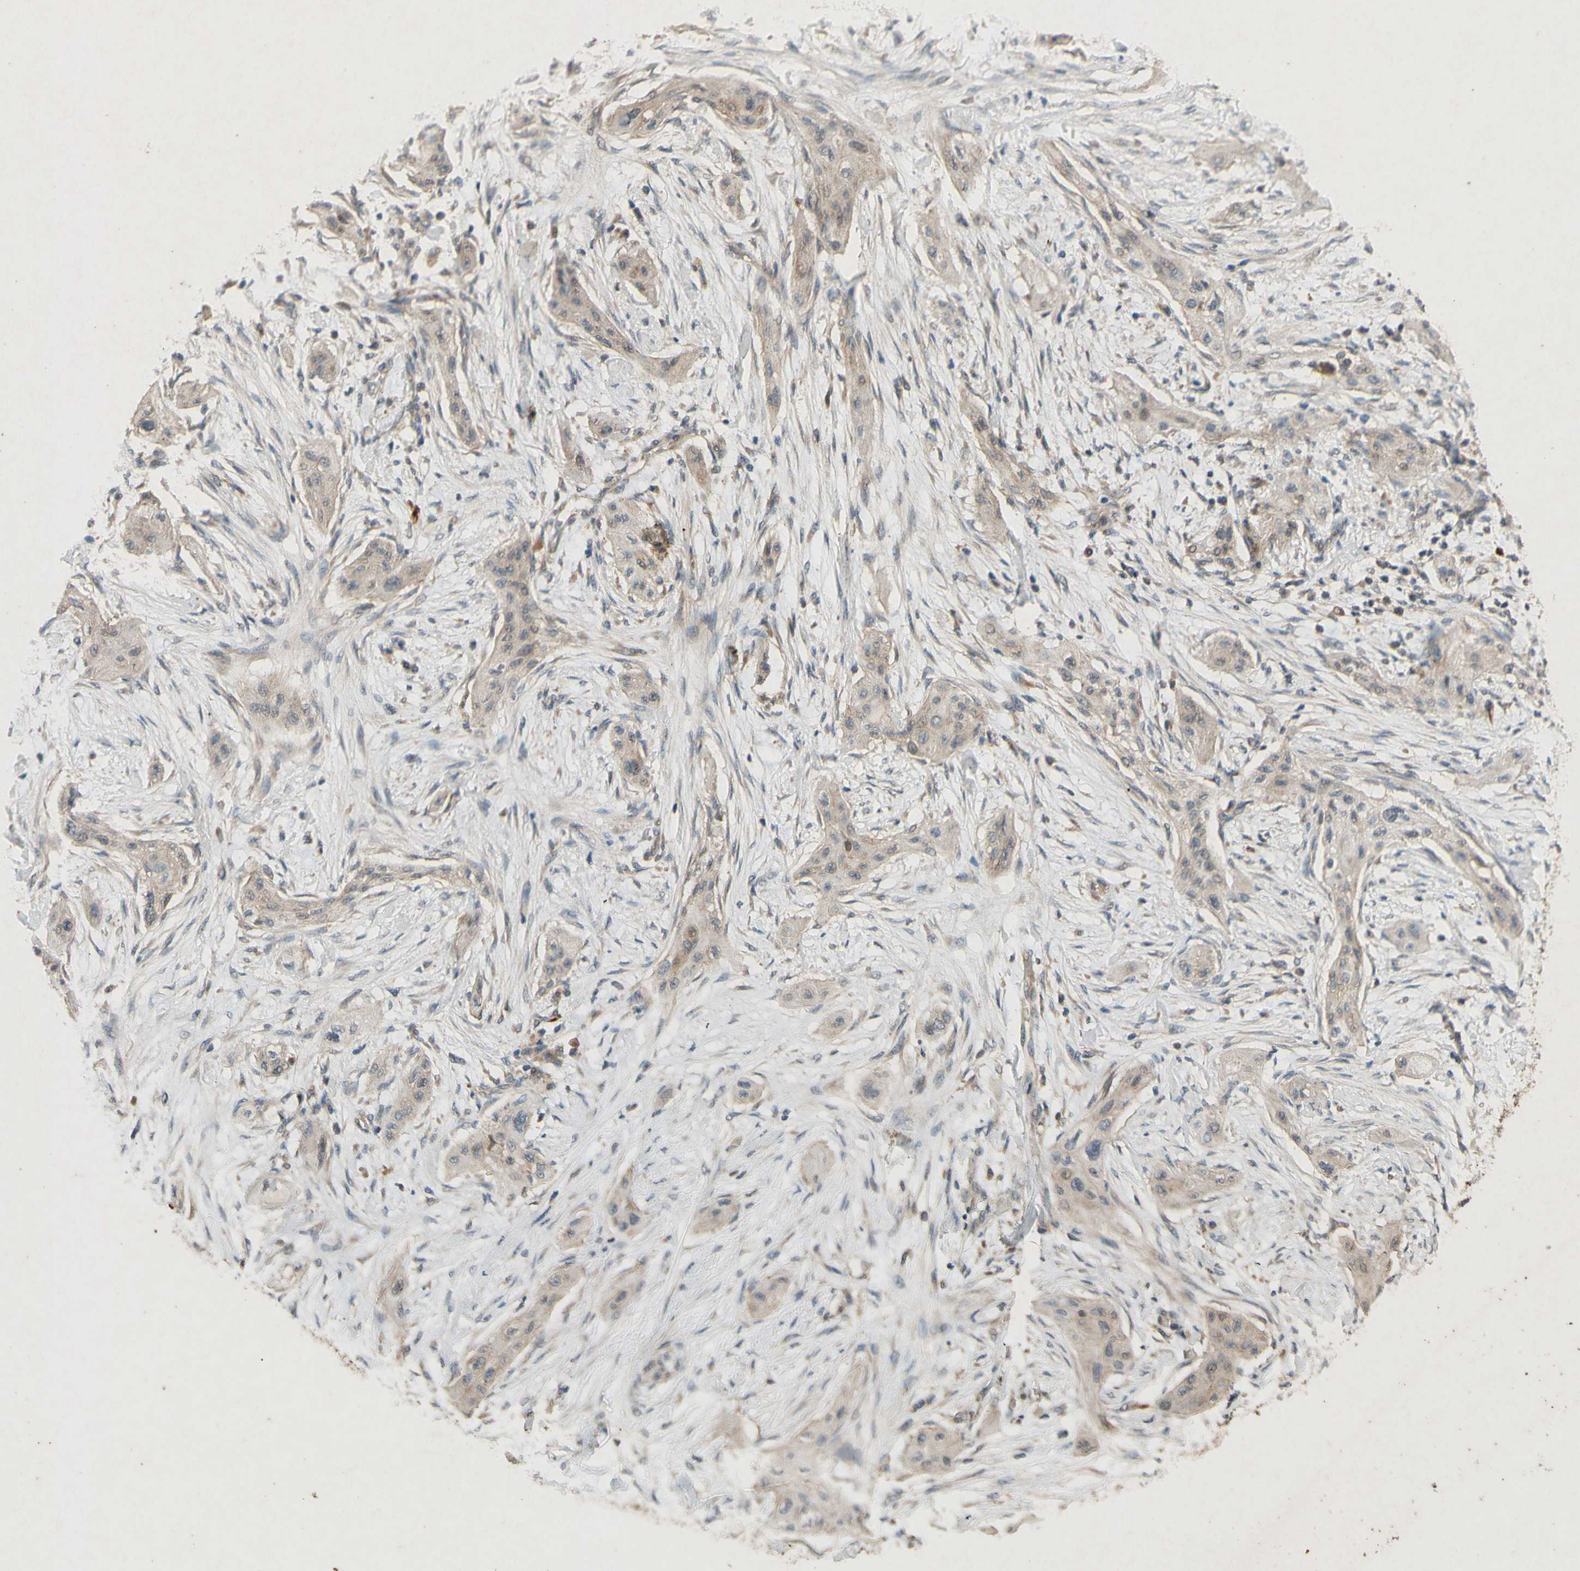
{"staining": {"intensity": "weak", "quantity": ">75%", "location": "cytoplasmic/membranous"}, "tissue": "lung cancer", "cell_type": "Tumor cells", "image_type": "cancer", "snomed": [{"axis": "morphology", "description": "Squamous cell carcinoma, NOS"}, {"axis": "topography", "description": "Lung"}], "caption": "Human lung cancer (squamous cell carcinoma) stained for a protein (brown) shows weak cytoplasmic/membranous positive staining in approximately >75% of tumor cells.", "gene": "ATP6V1F", "patient": {"sex": "female", "age": 47}}